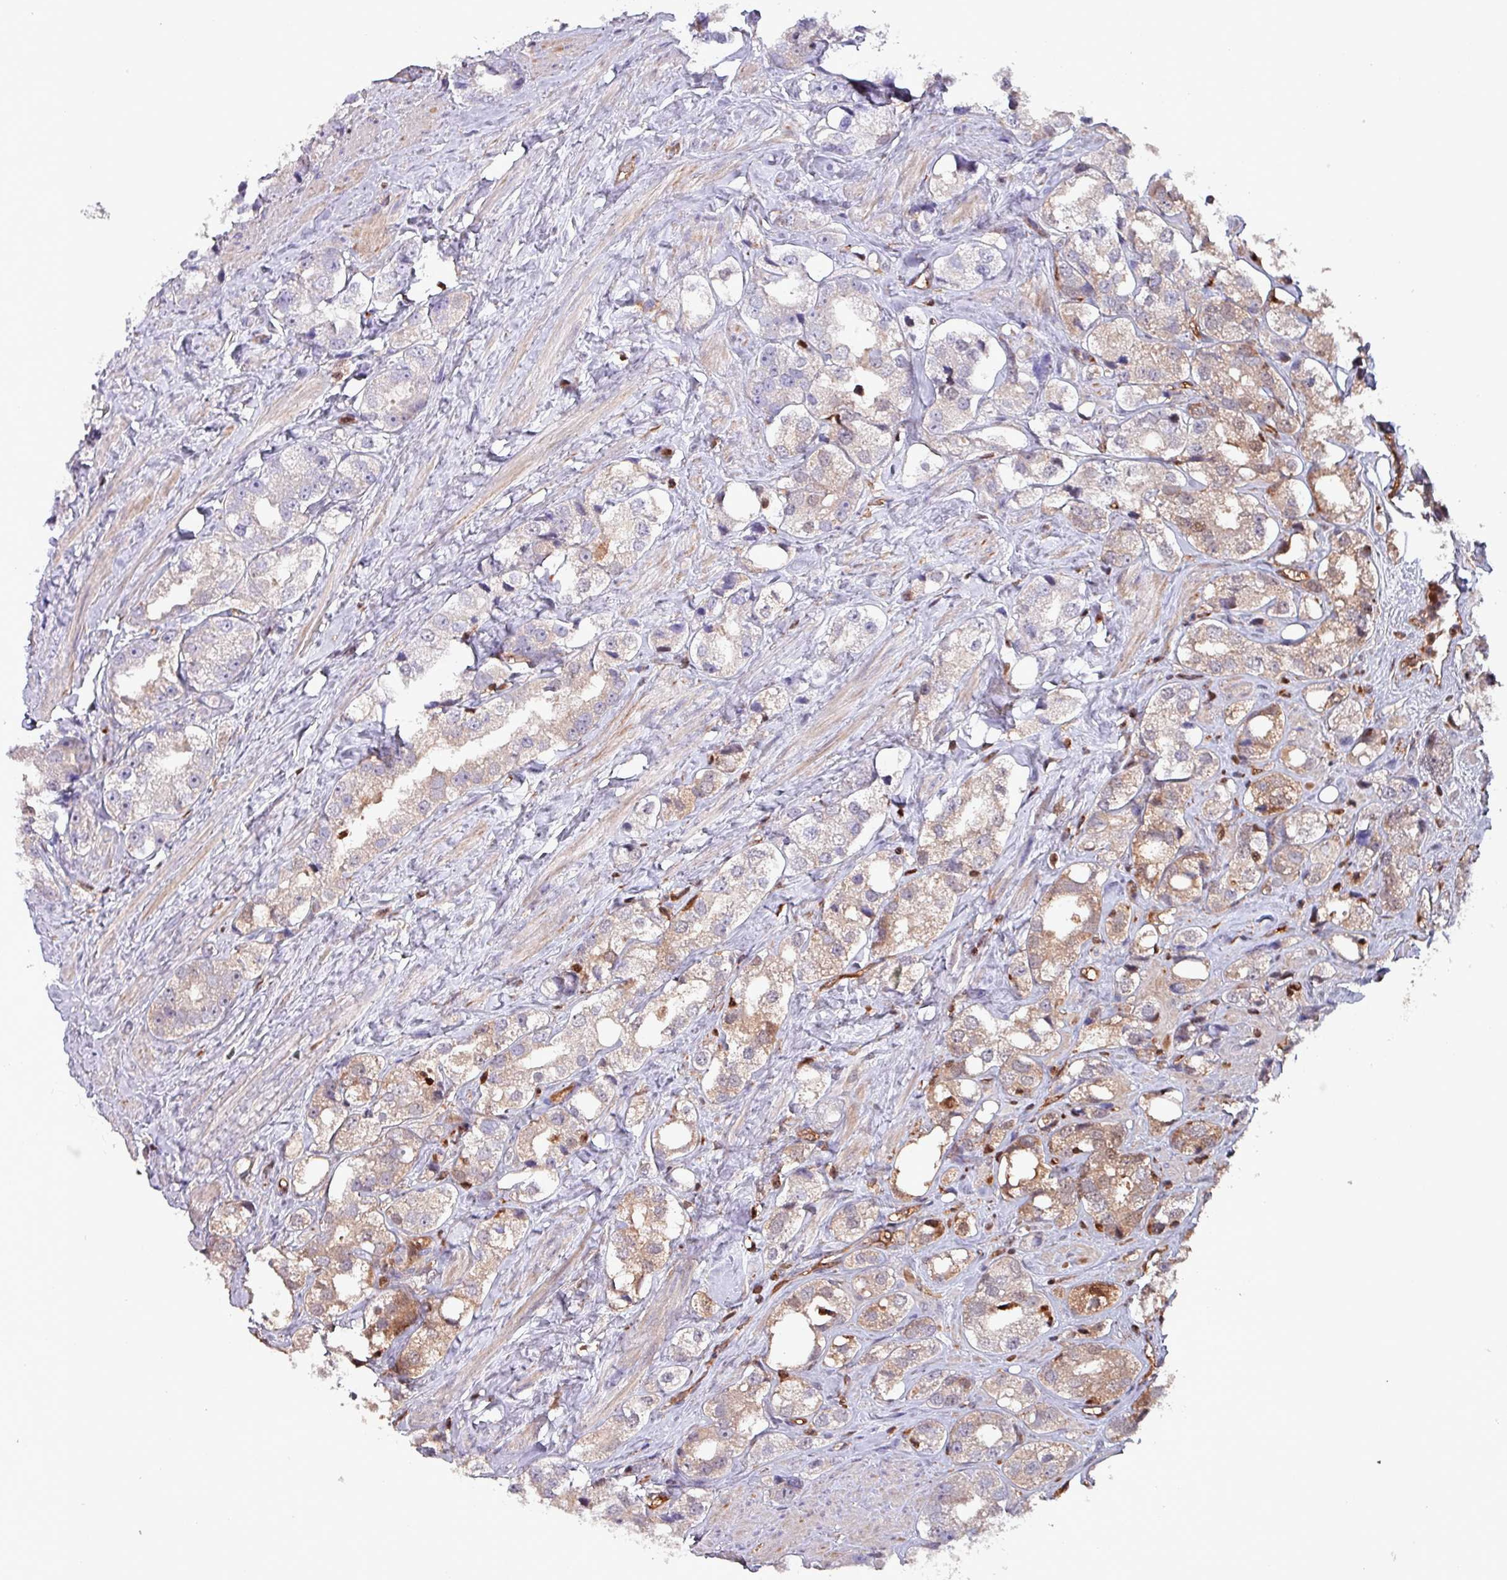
{"staining": {"intensity": "moderate", "quantity": "25%-75%", "location": "cytoplasmic/membranous"}, "tissue": "prostate cancer", "cell_type": "Tumor cells", "image_type": "cancer", "snomed": [{"axis": "morphology", "description": "Adenocarcinoma, NOS"}, {"axis": "topography", "description": "Prostate"}], "caption": "This is an image of immunohistochemistry staining of prostate cancer (adenocarcinoma), which shows moderate positivity in the cytoplasmic/membranous of tumor cells.", "gene": "PSMB8", "patient": {"sex": "male", "age": 79}}